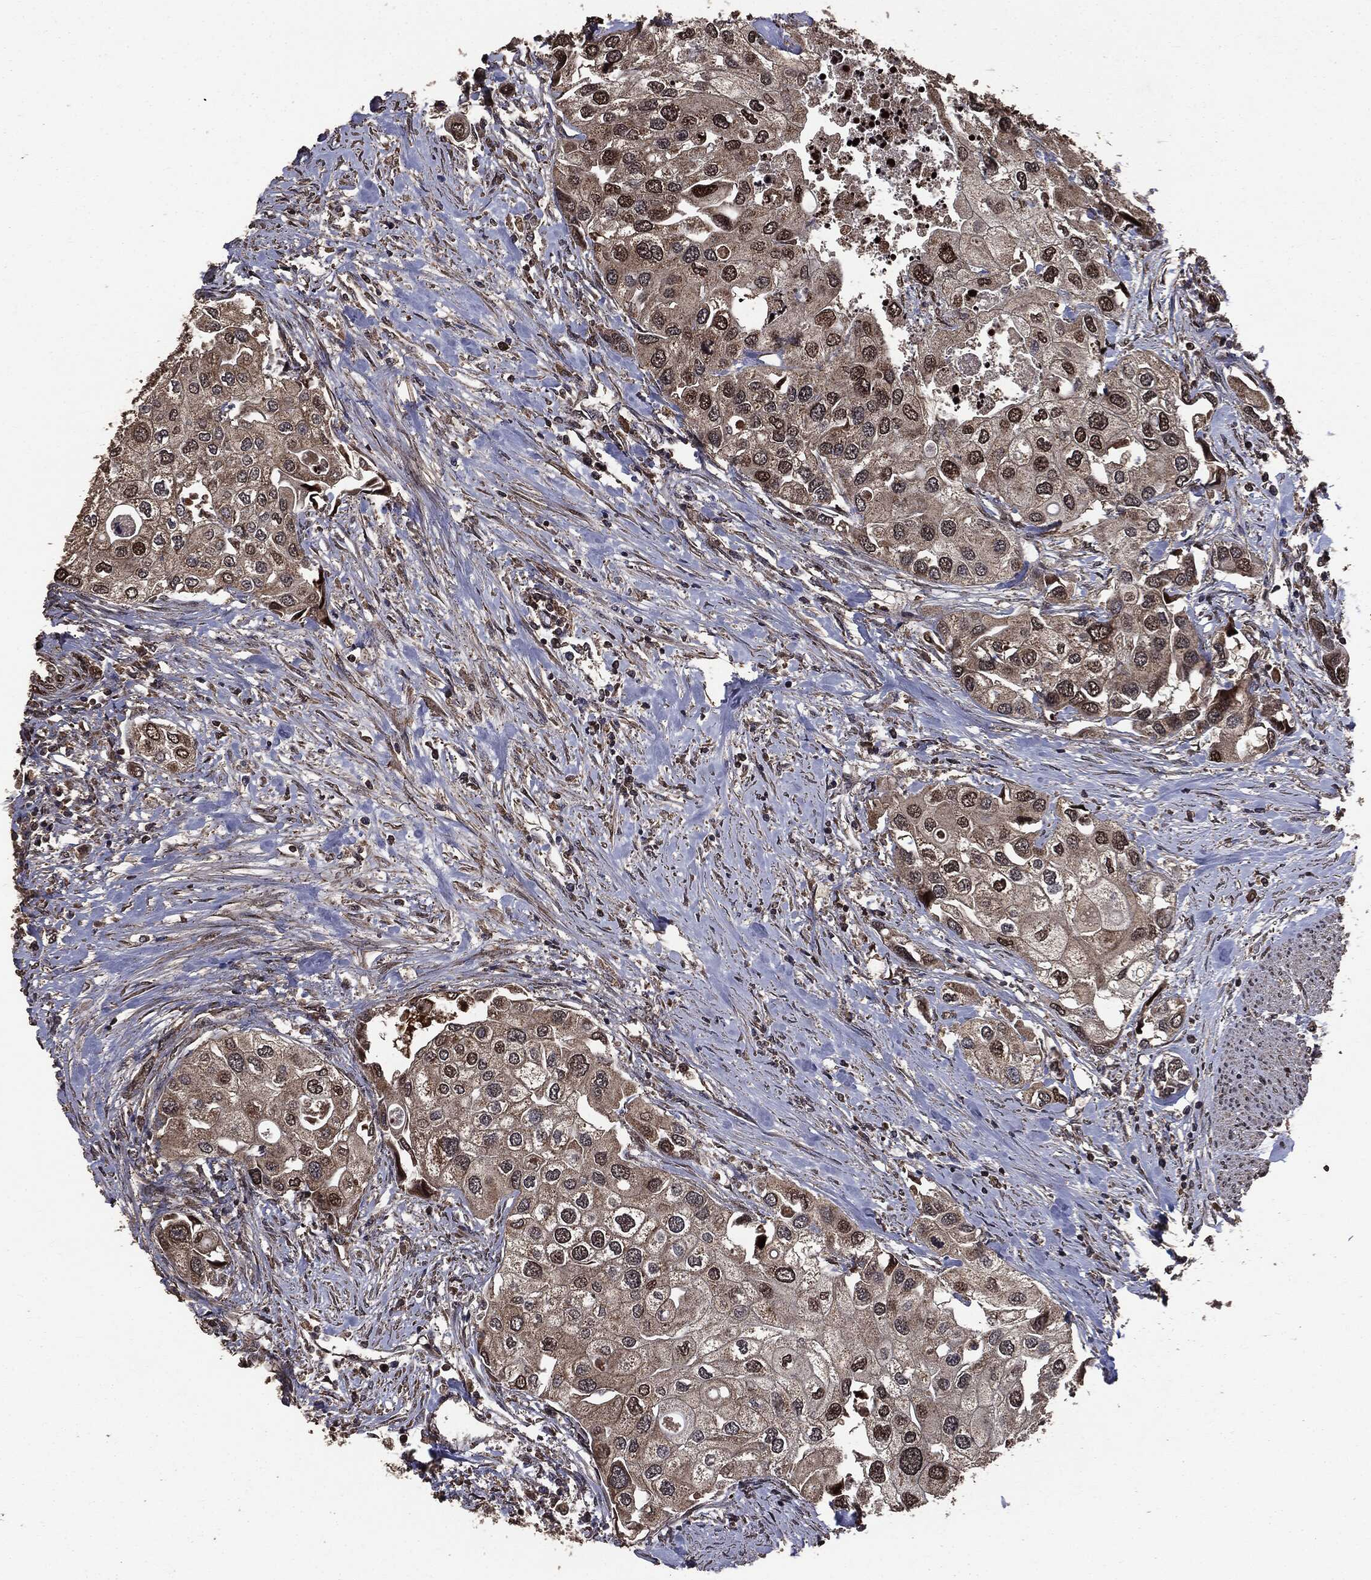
{"staining": {"intensity": "strong", "quantity": "<25%", "location": "nuclear"}, "tissue": "urothelial cancer", "cell_type": "Tumor cells", "image_type": "cancer", "snomed": [{"axis": "morphology", "description": "Urothelial carcinoma, High grade"}, {"axis": "topography", "description": "Urinary bladder"}], "caption": "Approximately <25% of tumor cells in human high-grade urothelial carcinoma demonstrate strong nuclear protein staining as visualized by brown immunohistochemical staining.", "gene": "PPP6R2", "patient": {"sex": "male", "age": 64}}